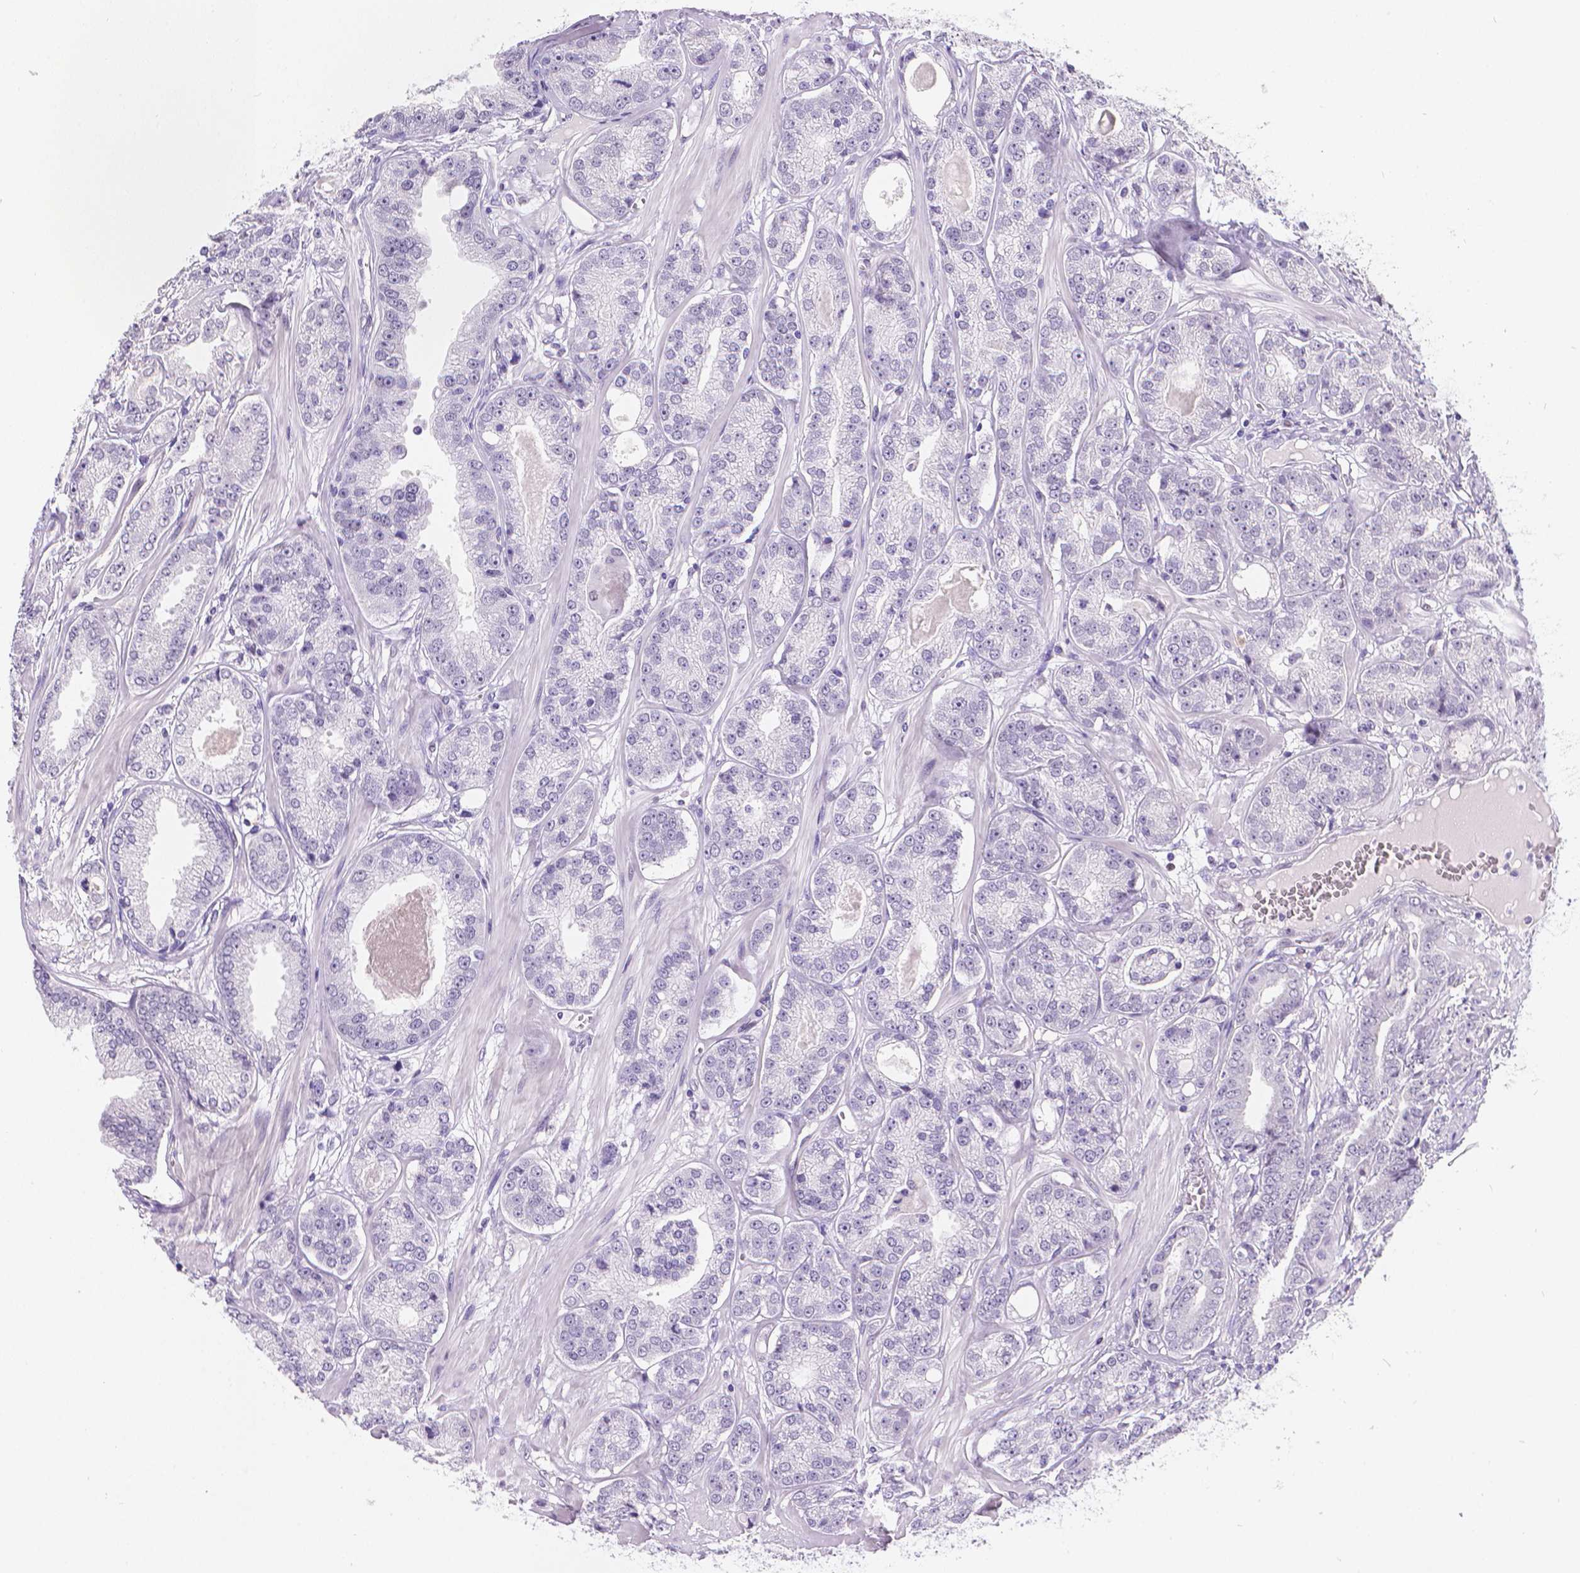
{"staining": {"intensity": "negative", "quantity": "none", "location": "none"}, "tissue": "prostate cancer", "cell_type": "Tumor cells", "image_type": "cancer", "snomed": [{"axis": "morphology", "description": "Adenocarcinoma, NOS"}, {"axis": "topography", "description": "Prostate"}], "caption": "High magnification brightfield microscopy of adenocarcinoma (prostate) stained with DAB (3,3'-diaminobenzidine) (brown) and counterstained with hematoxylin (blue): tumor cells show no significant expression. (Stains: DAB (3,3'-diaminobenzidine) immunohistochemistry (IHC) with hematoxylin counter stain, Microscopy: brightfield microscopy at high magnification).", "gene": "MEF2C", "patient": {"sex": "male", "age": 64}}